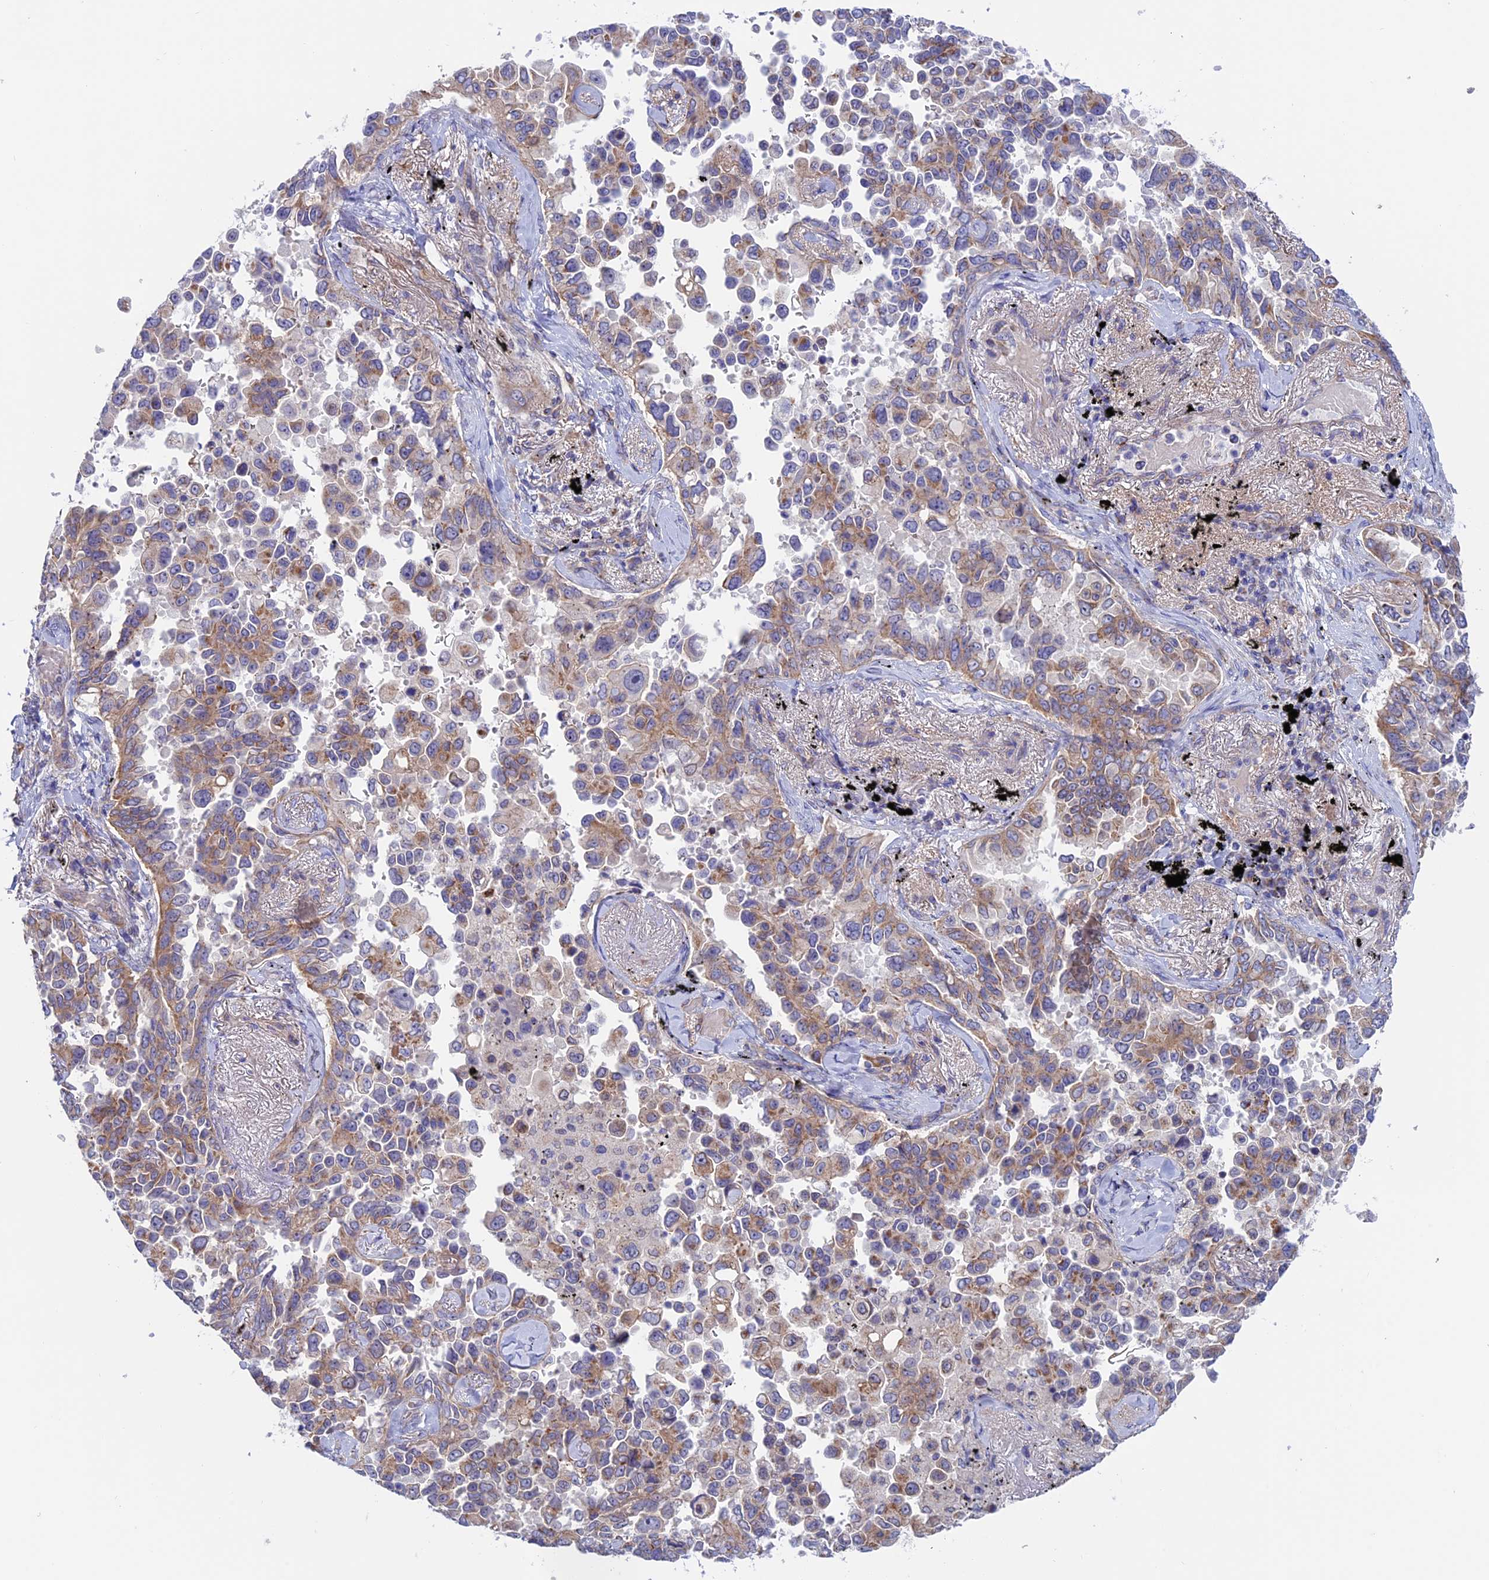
{"staining": {"intensity": "moderate", "quantity": "25%-75%", "location": "cytoplasmic/membranous"}, "tissue": "lung cancer", "cell_type": "Tumor cells", "image_type": "cancer", "snomed": [{"axis": "morphology", "description": "Adenocarcinoma, NOS"}, {"axis": "topography", "description": "Lung"}], "caption": "The histopathology image exhibits immunohistochemical staining of lung adenocarcinoma. There is moderate cytoplasmic/membranous staining is identified in approximately 25%-75% of tumor cells.", "gene": "ETFDH", "patient": {"sex": "female", "age": 67}}